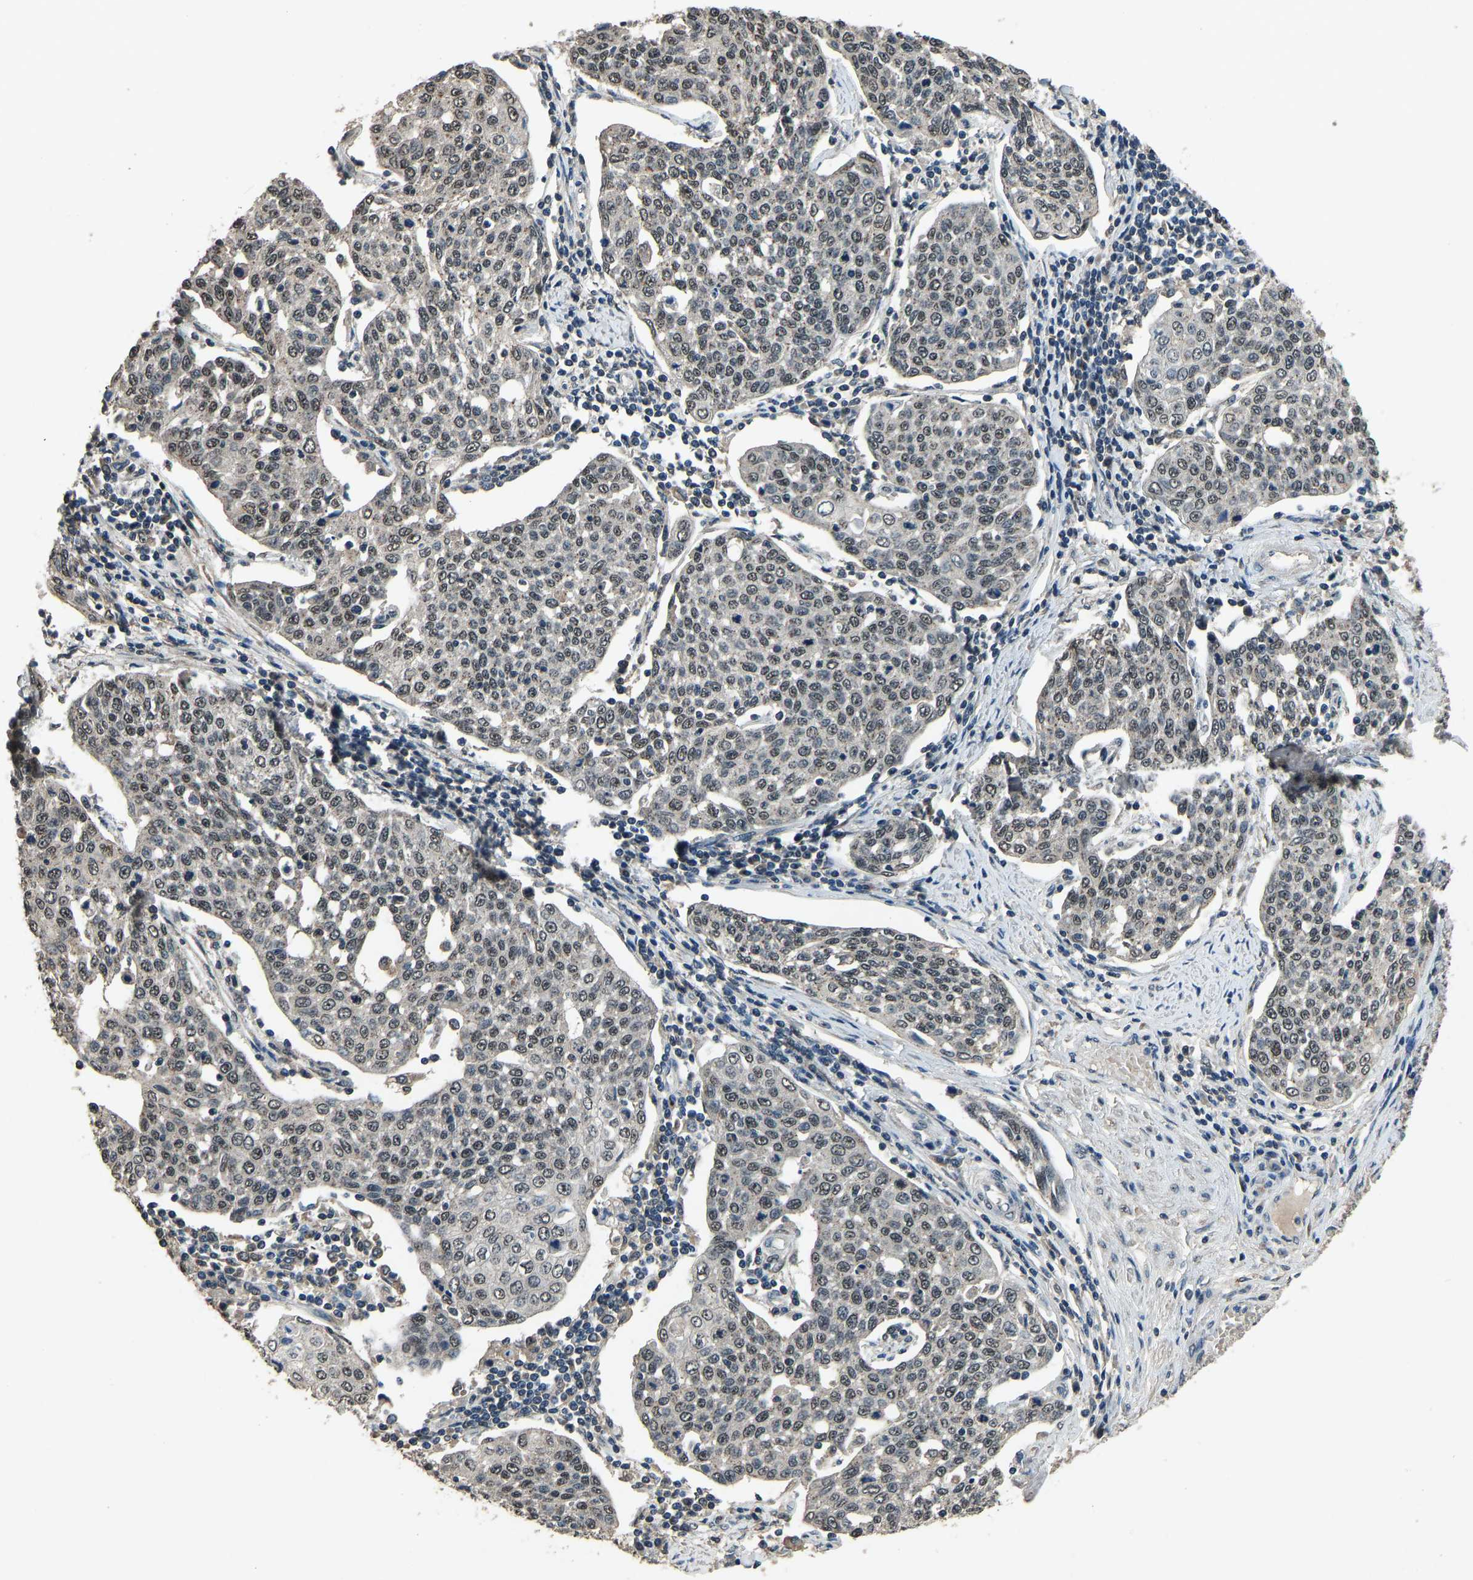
{"staining": {"intensity": "weak", "quantity": ">75%", "location": "nuclear"}, "tissue": "cervical cancer", "cell_type": "Tumor cells", "image_type": "cancer", "snomed": [{"axis": "morphology", "description": "Squamous cell carcinoma, NOS"}, {"axis": "topography", "description": "Cervix"}], "caption": "Human cervical cancer (squamous cell carcinoma) stained with a protein marker displays weak staining in tumor cells.", "gene": "TOX4", "patient": {"sex": "female", "age": 34}}